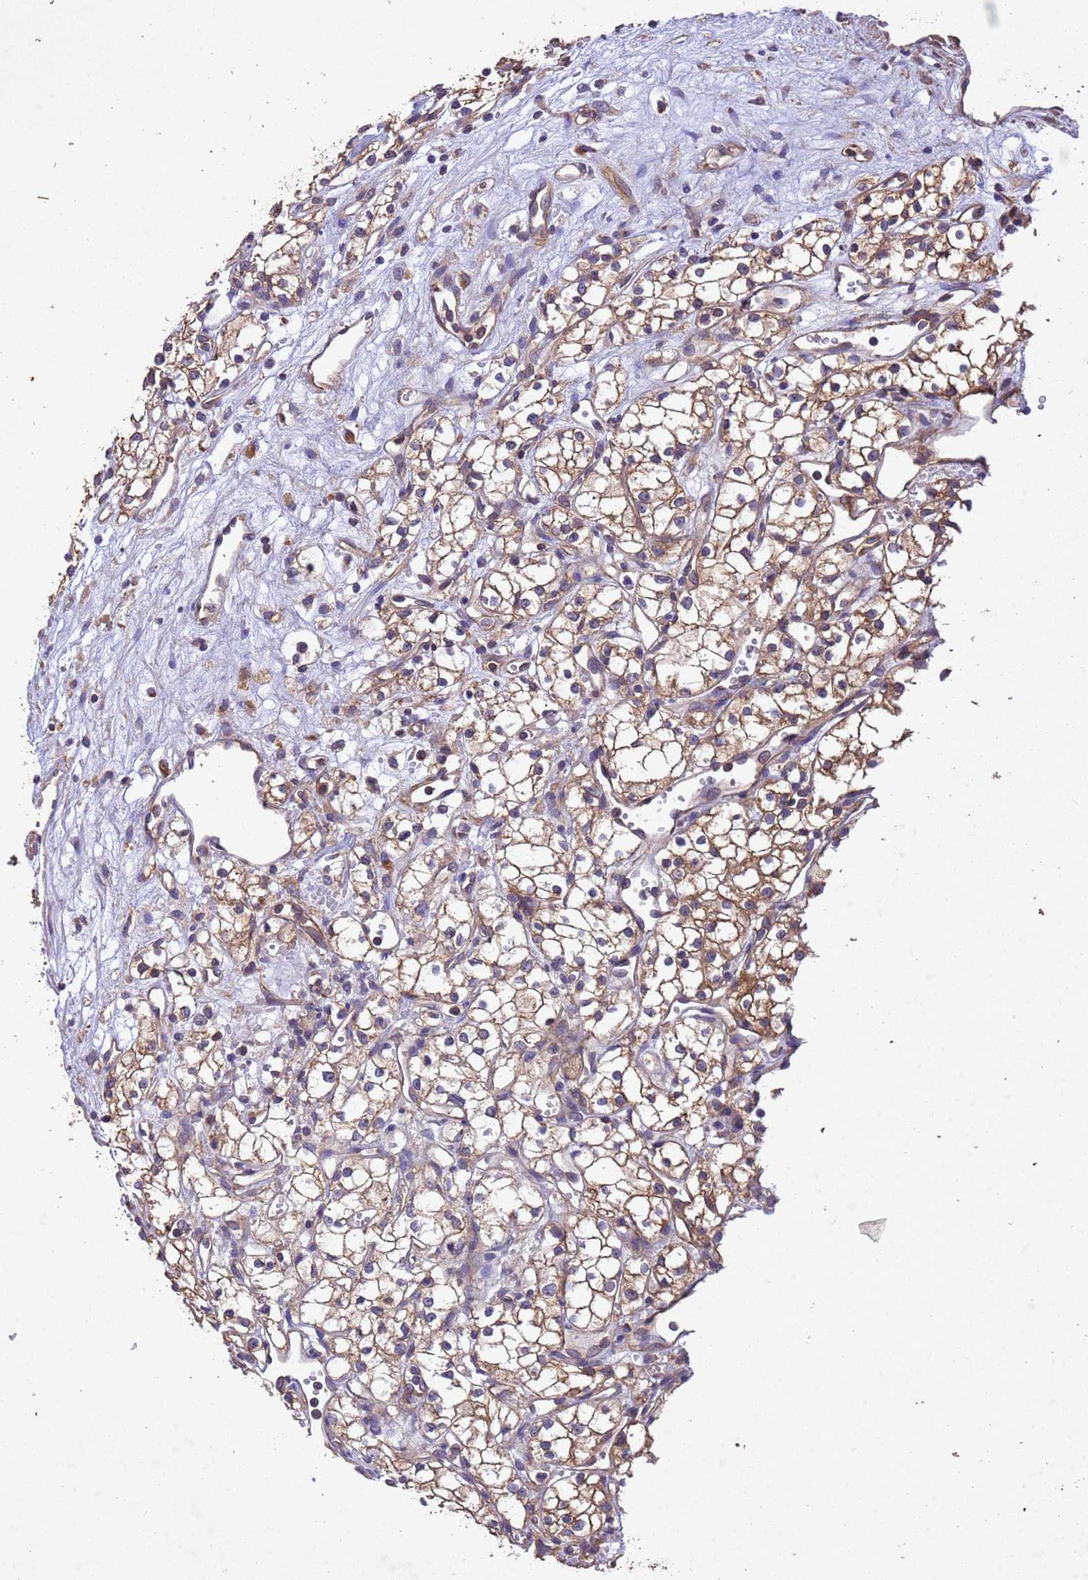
{"staining": {"intensity": "moderate", "quantity": ">75%", "location": "cytoplasmic/membranous"}, "tissue": "renal cancer", "cell_type": "Tumor cells", "image_type": "cancer", "snomed": [{"axis": "morphology", "description": "Adenocarcinoma, NOS"}, {"axis": "topography", "description": "Kidney"}], "caption": "This image reveals renal cancer (adenocarcinoma) stained with immunohistochemistry to label a protein in brown. The cytoplasmic/membranous of tumor cells show moderate positivity for the protein. Nuclei are counter-stained blue.", "gene": "MTX3", "patient": {"sex": "male", "age": 59}}